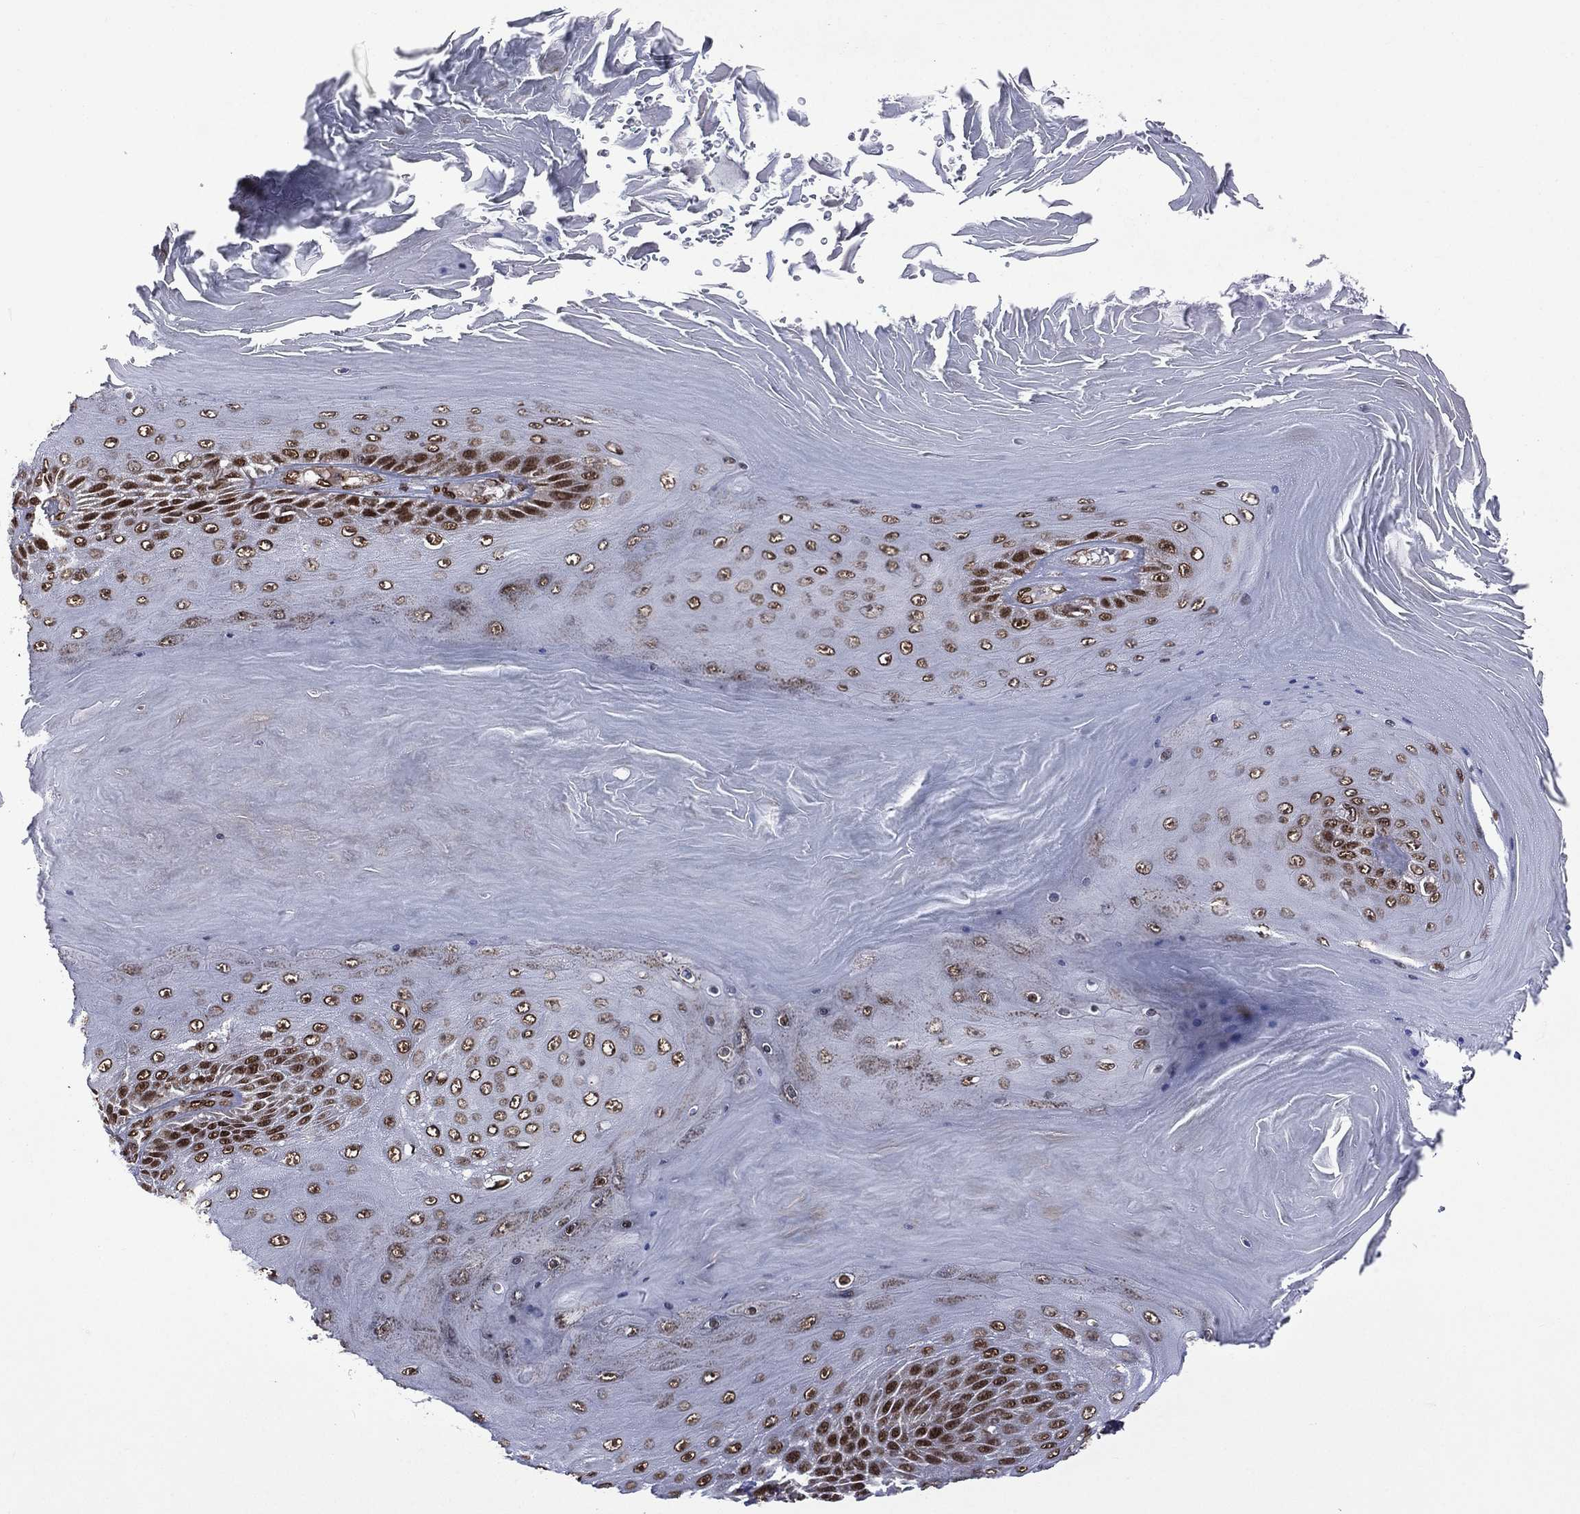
{"staining": {"intensity": "strong", "quantity": ">75%", "location": "nuclear"}, "tissue": "skin cancer", "cell_type": "Tumor cells", "image_type": "cancer", "snomed": [{"axis": "morphology", "description": "Squamous cell carcinoma, NOS"}, {"axis": "topography", "description": "Skin"}], "caption": "Protein expression analysis of skin cancer reveals strong nuclear positivity in about >75% of tumor cells. The staining was performed using DAB (3,3'-diaminobenzidine), with brown indicating positive protein expression. Nuclei are stained blue with hematoxylin.", "gene": "C5orf24", "patient": {"sex": "male", "age": 62}}